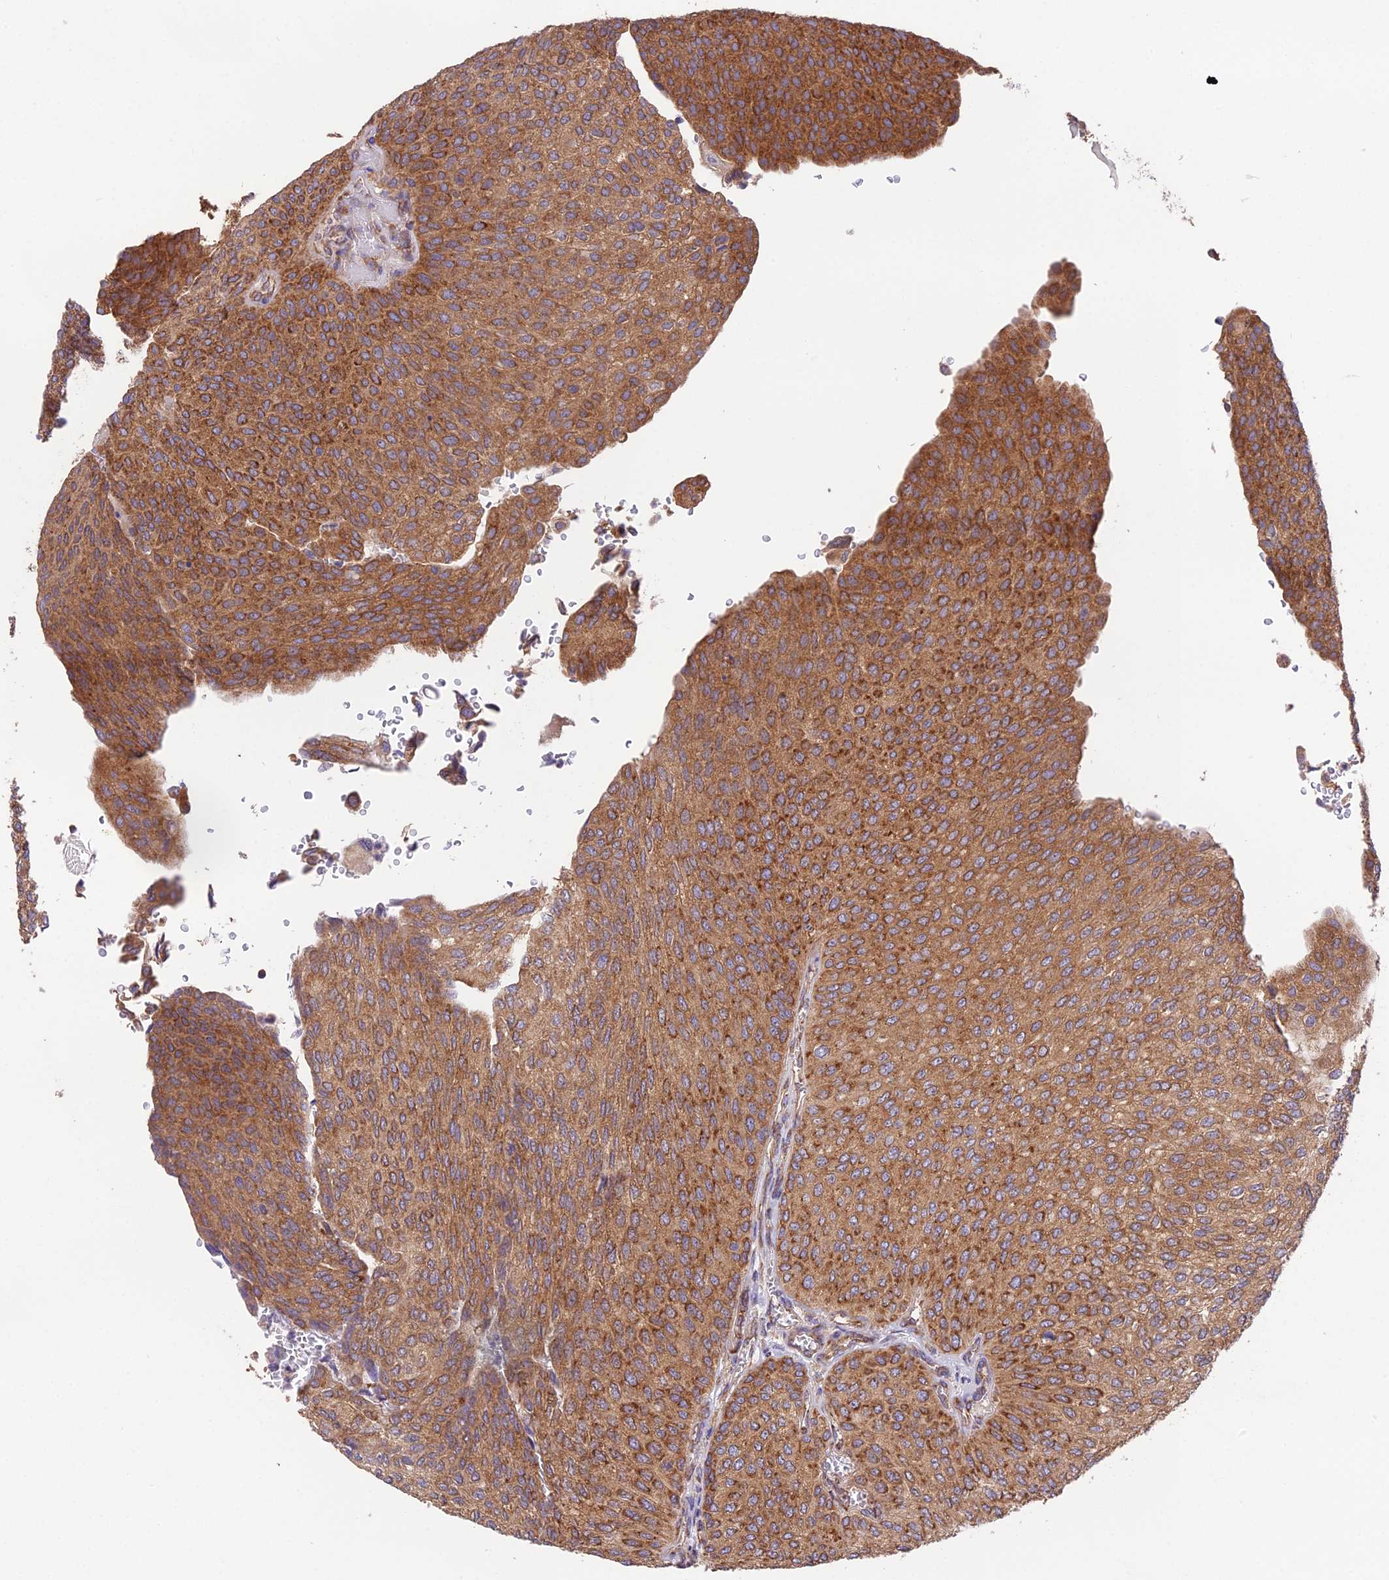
{"staining": {"intensity": "strong", "quantity": ">75%", "location": "cytoplasmic/membranous"}, "tissue": "urothelial cancer", "cell_type": "Tumor cells", "image_type": "cancer", "snomed": [{"axis": "morphology", "description": "Urothelial carcinoma, High grade"}, {"axis": "topography", "description": "Urinary bladder"}], "caption": "The image demonstrates staining of urothelial carcinoma (high-grade), revealing strong cytoplasmic/membranous protein positivity (brown color) within tumor cells.", "gene": "BLOC1S4", "patient": {"sex": "female", "age": 79}}